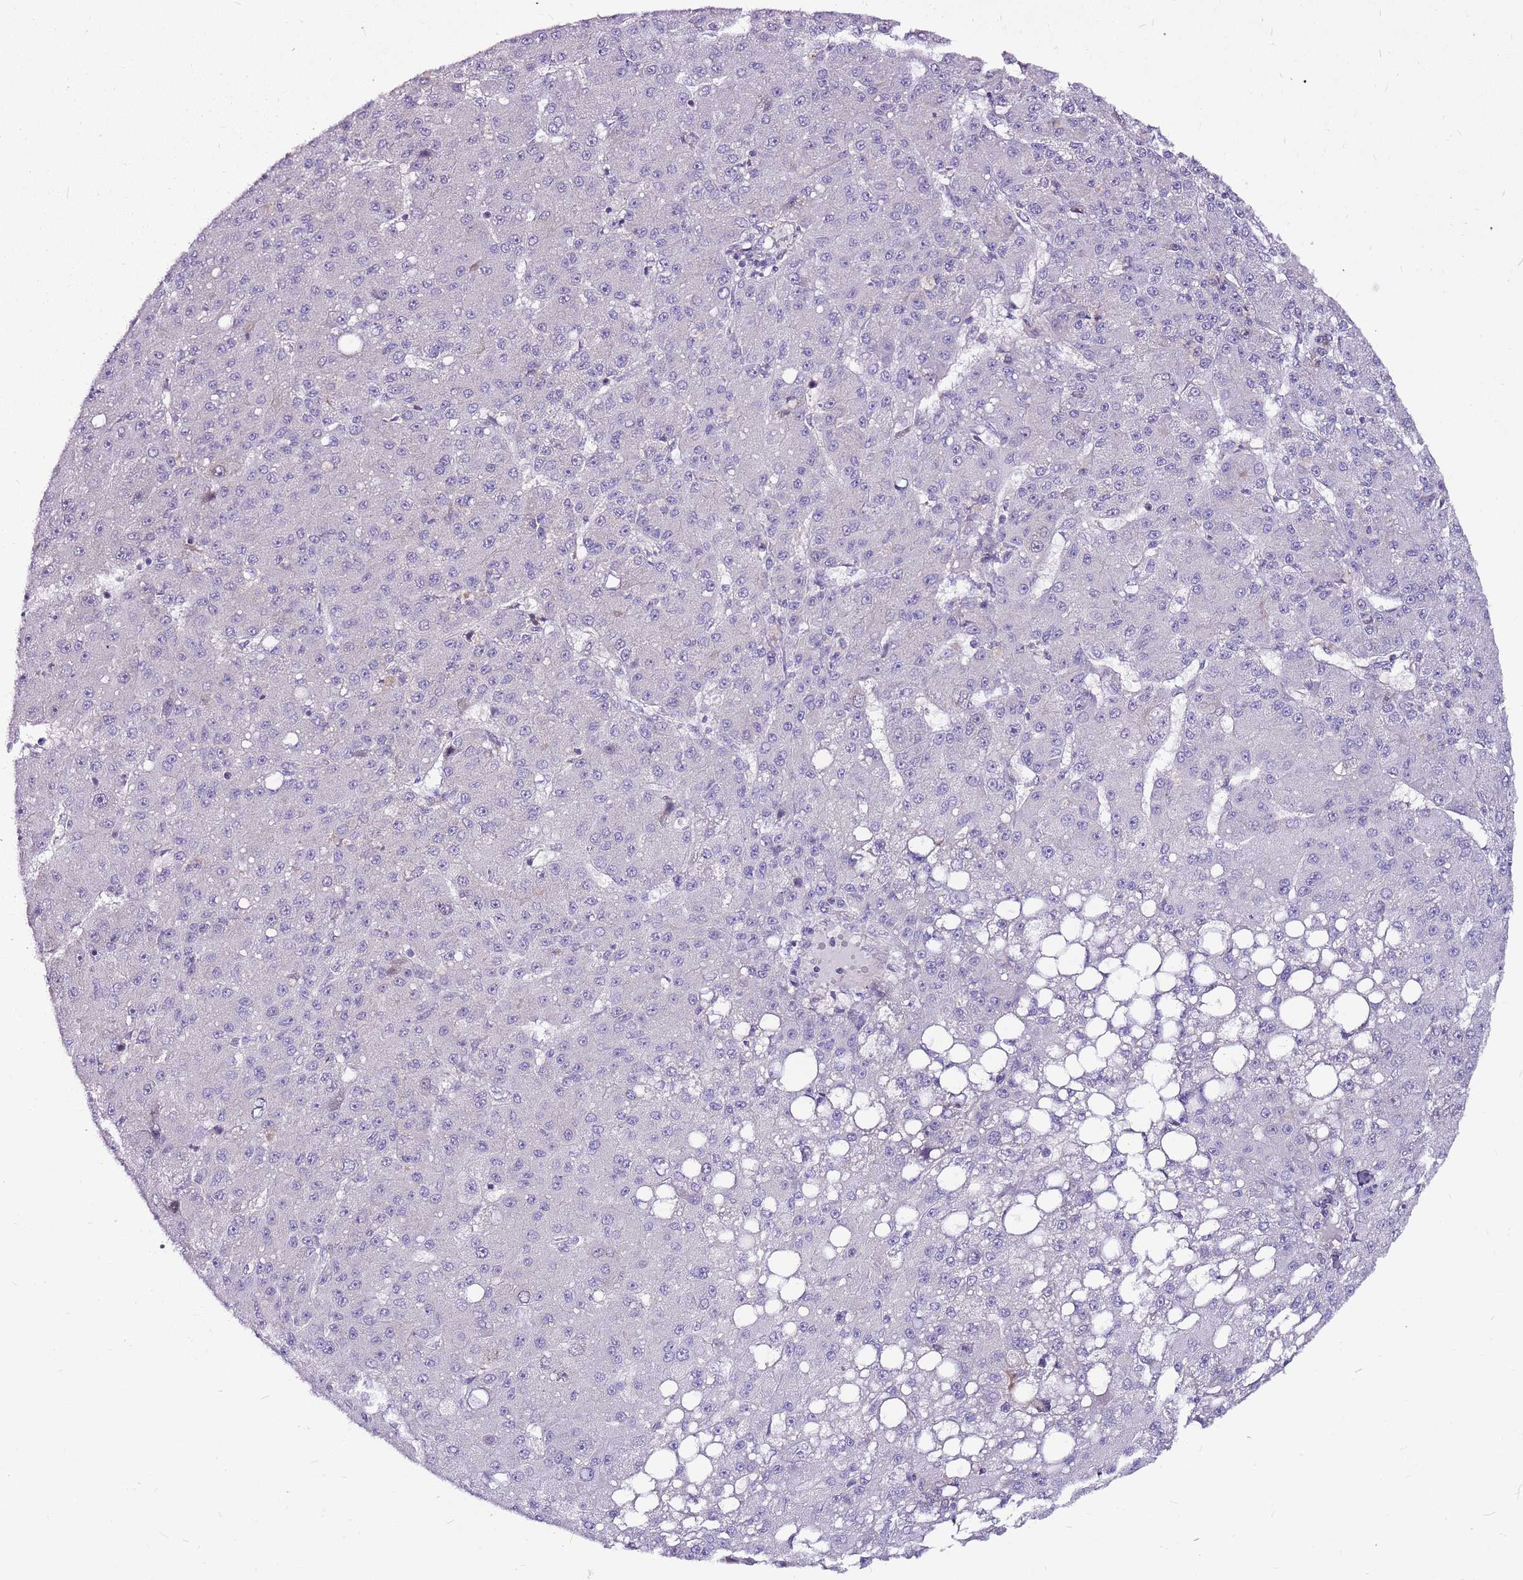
{"staining": {"intensity": "negative", "quantity": "none", "location": "none"}, "tissue": "liver cancer", "cell_type": "Tumor cells", "image_type": "cancer", "snomed": [{"axis": "morphology", "description": "Carcinoma, Hepatocellular, NOS"}, {"axis": "topography", "description": "Liver"}], "caption": "This is a image of IHC staining of liver cancer (hepatocellular carcinoma), which shows no positivity in tumor cells.", "gene": "POLE3", "patient": {"sex": "male", "age": 67}}